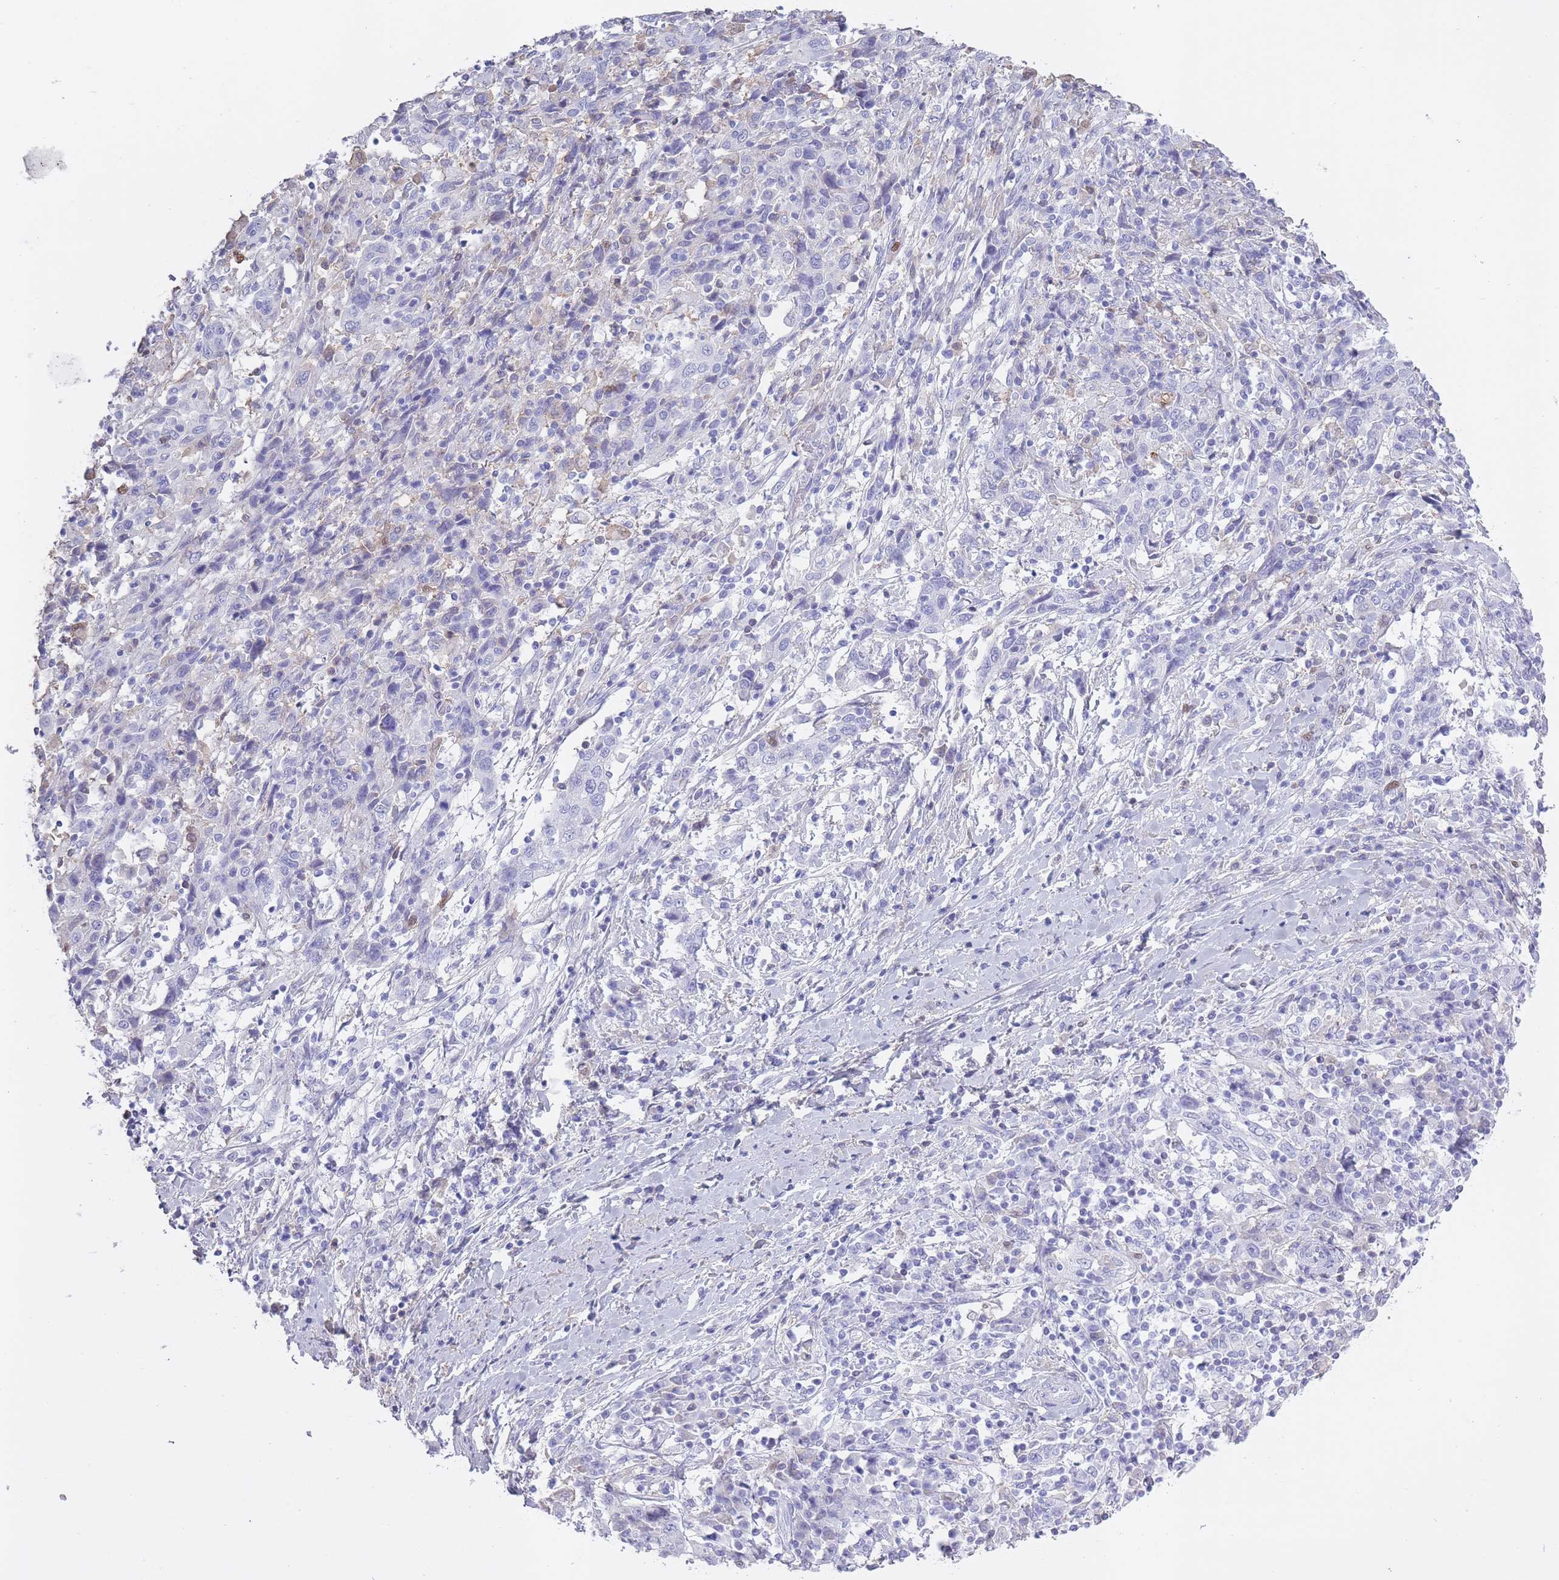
{"staining": {"intensity": "negative", "quantity": "none", "location": "none"}, "tissue": "cervical cancer", "cell_type": "Tumor cells", "image_type": "cancer", "snomed": [{"axis": "morphology", "description": "Squamous cell carcinoma, NOS"}, {"axis": "topography", "description": "Cervix"}], "caption": "Histopathology image shows no protein expression in tumor cells of cervical cancer (squamous cell carcinoma) tissue.", "gene": "AP3S2", "patient": {"sex": "female", "age": 46}}